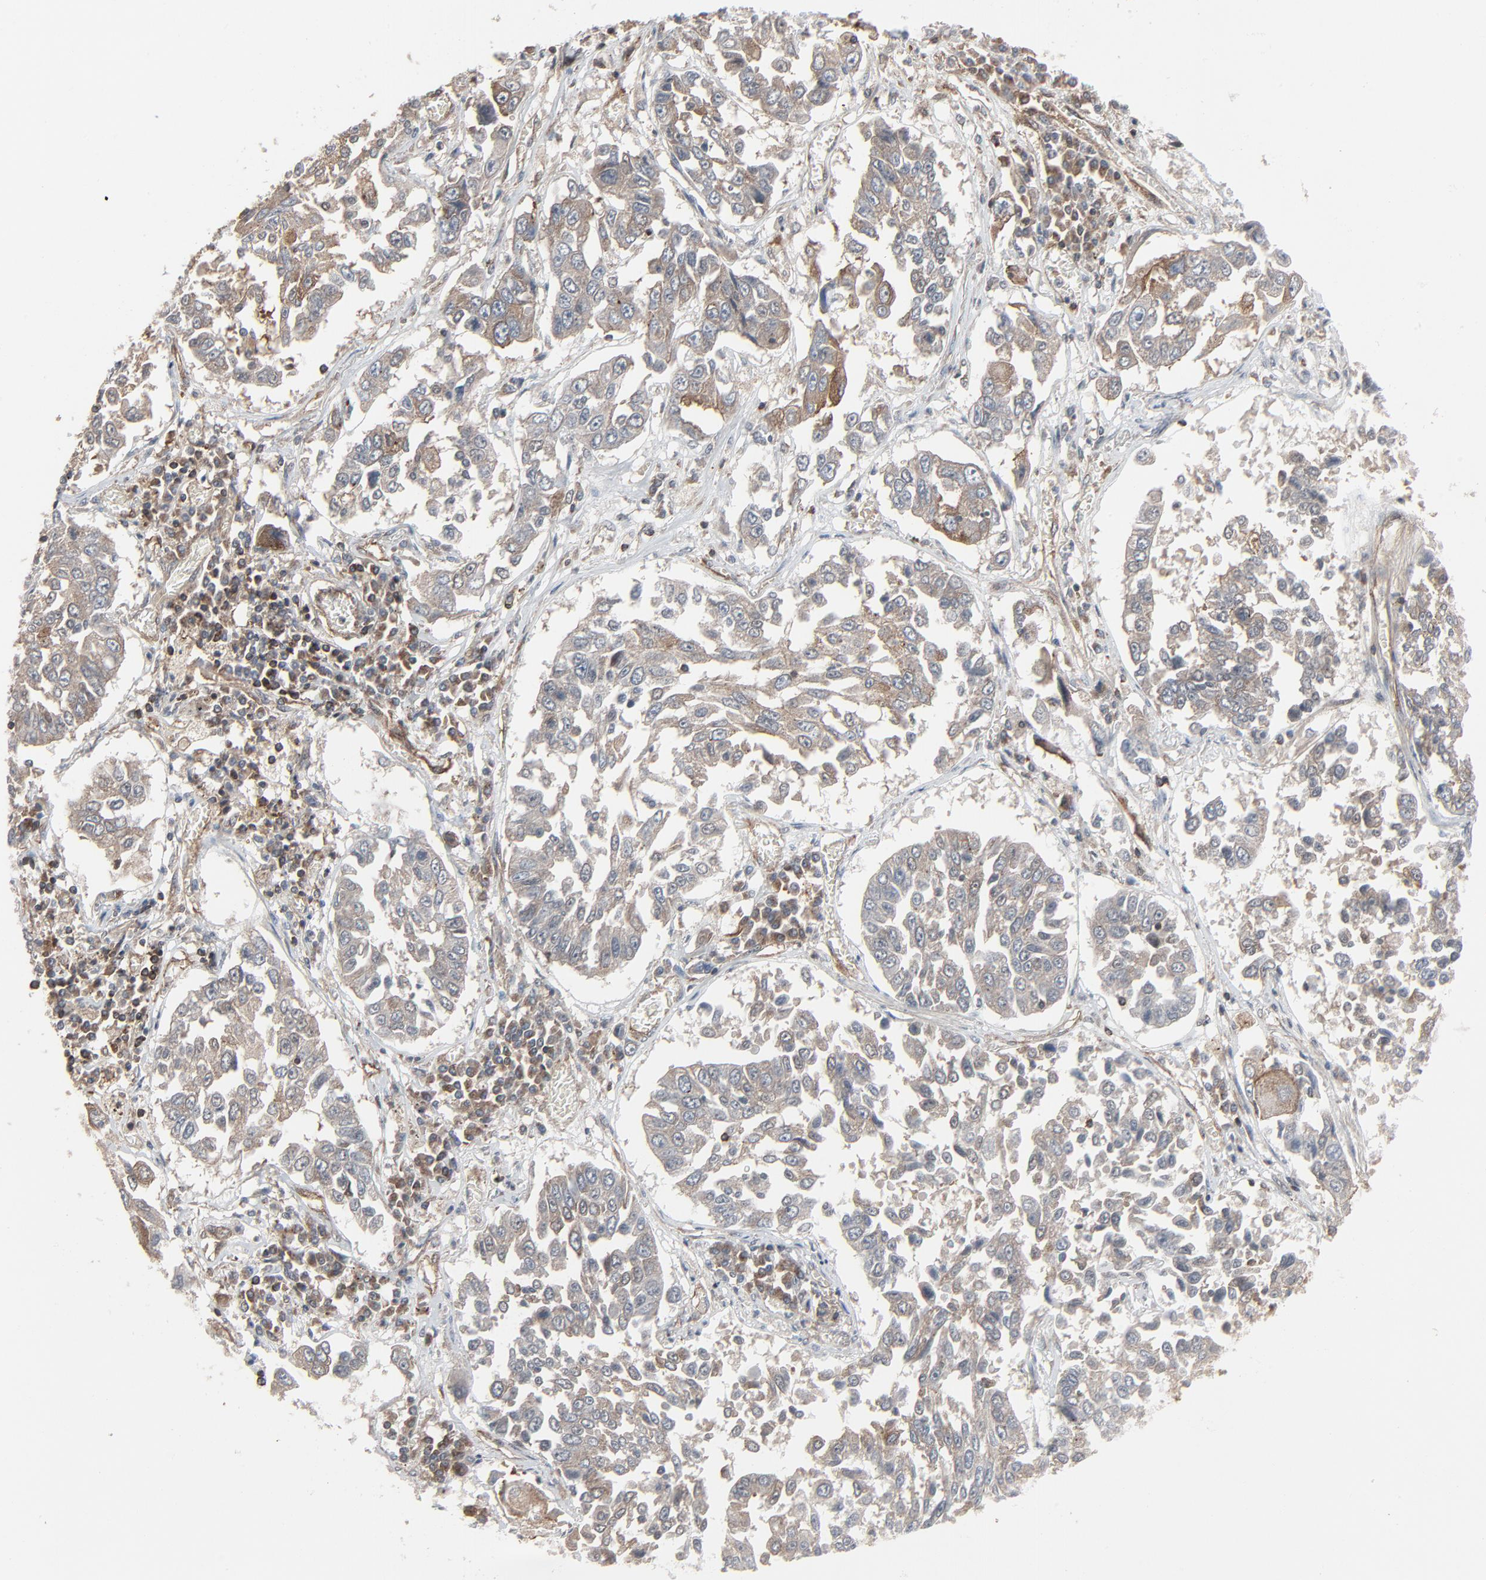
{"staining": {"intensity": "weak", "quantity": "<25%", "location": "cytoplasmic/membranous"}, "tissue": "lung cancer", "cell_type": "Tumor cells", "image_type": "cancer", "snomed": [{"axis": "morphology", "description": "Squamous cell carcinoma, NOS"}, {"axis": "topography", "description": "Lung"}], "caption": "Immunohistochemical staining of human lung cancer (squamous cell carcinoma) reveals no significant expression in tumor cells.", "gene": "OPTN", "patient": {"sex": "male", "age": 71}}